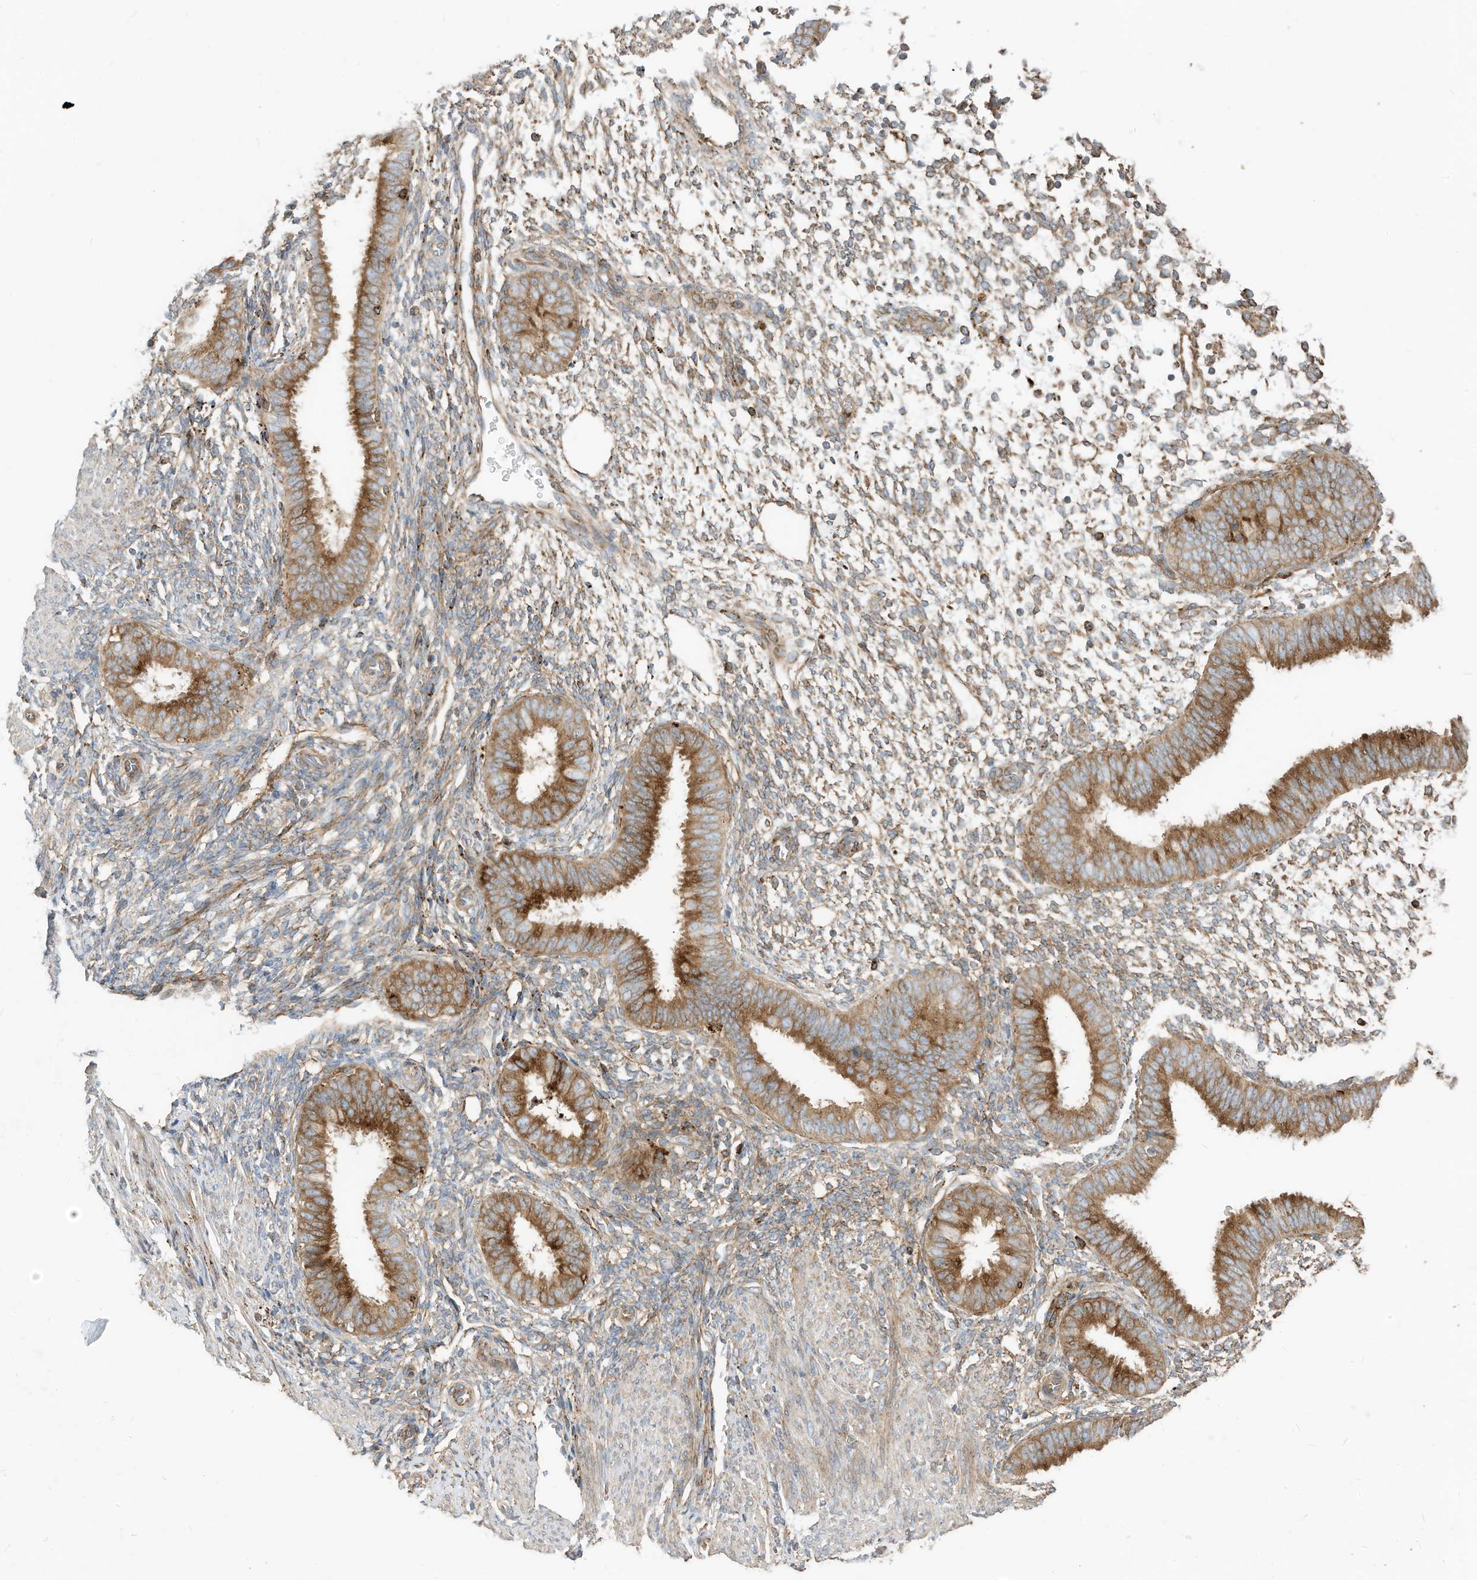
{"staining": {"intensity": "weak", "quantity": ">75%", "location": "cytoplasmic/membranous"}, "tissue": "endometrium", "cell_type": "Cells in endometrial stroma", "image_type": "normal", "snomed": [{"axis": "morphology", "description": "Normal tissue, NOS"}, {"axis": "topography", "description": "Uterus"}, {"axis": "topography", "description": "Endometrium"}], "caption": "Cells in endometrial stroma show low levels of weak cytoplasmic/membranous positivity in approximately >75% of cells in normal human endometrium.", "gene": "TRNAU1AP", "patient": {"sex": "female", "age": 48}}